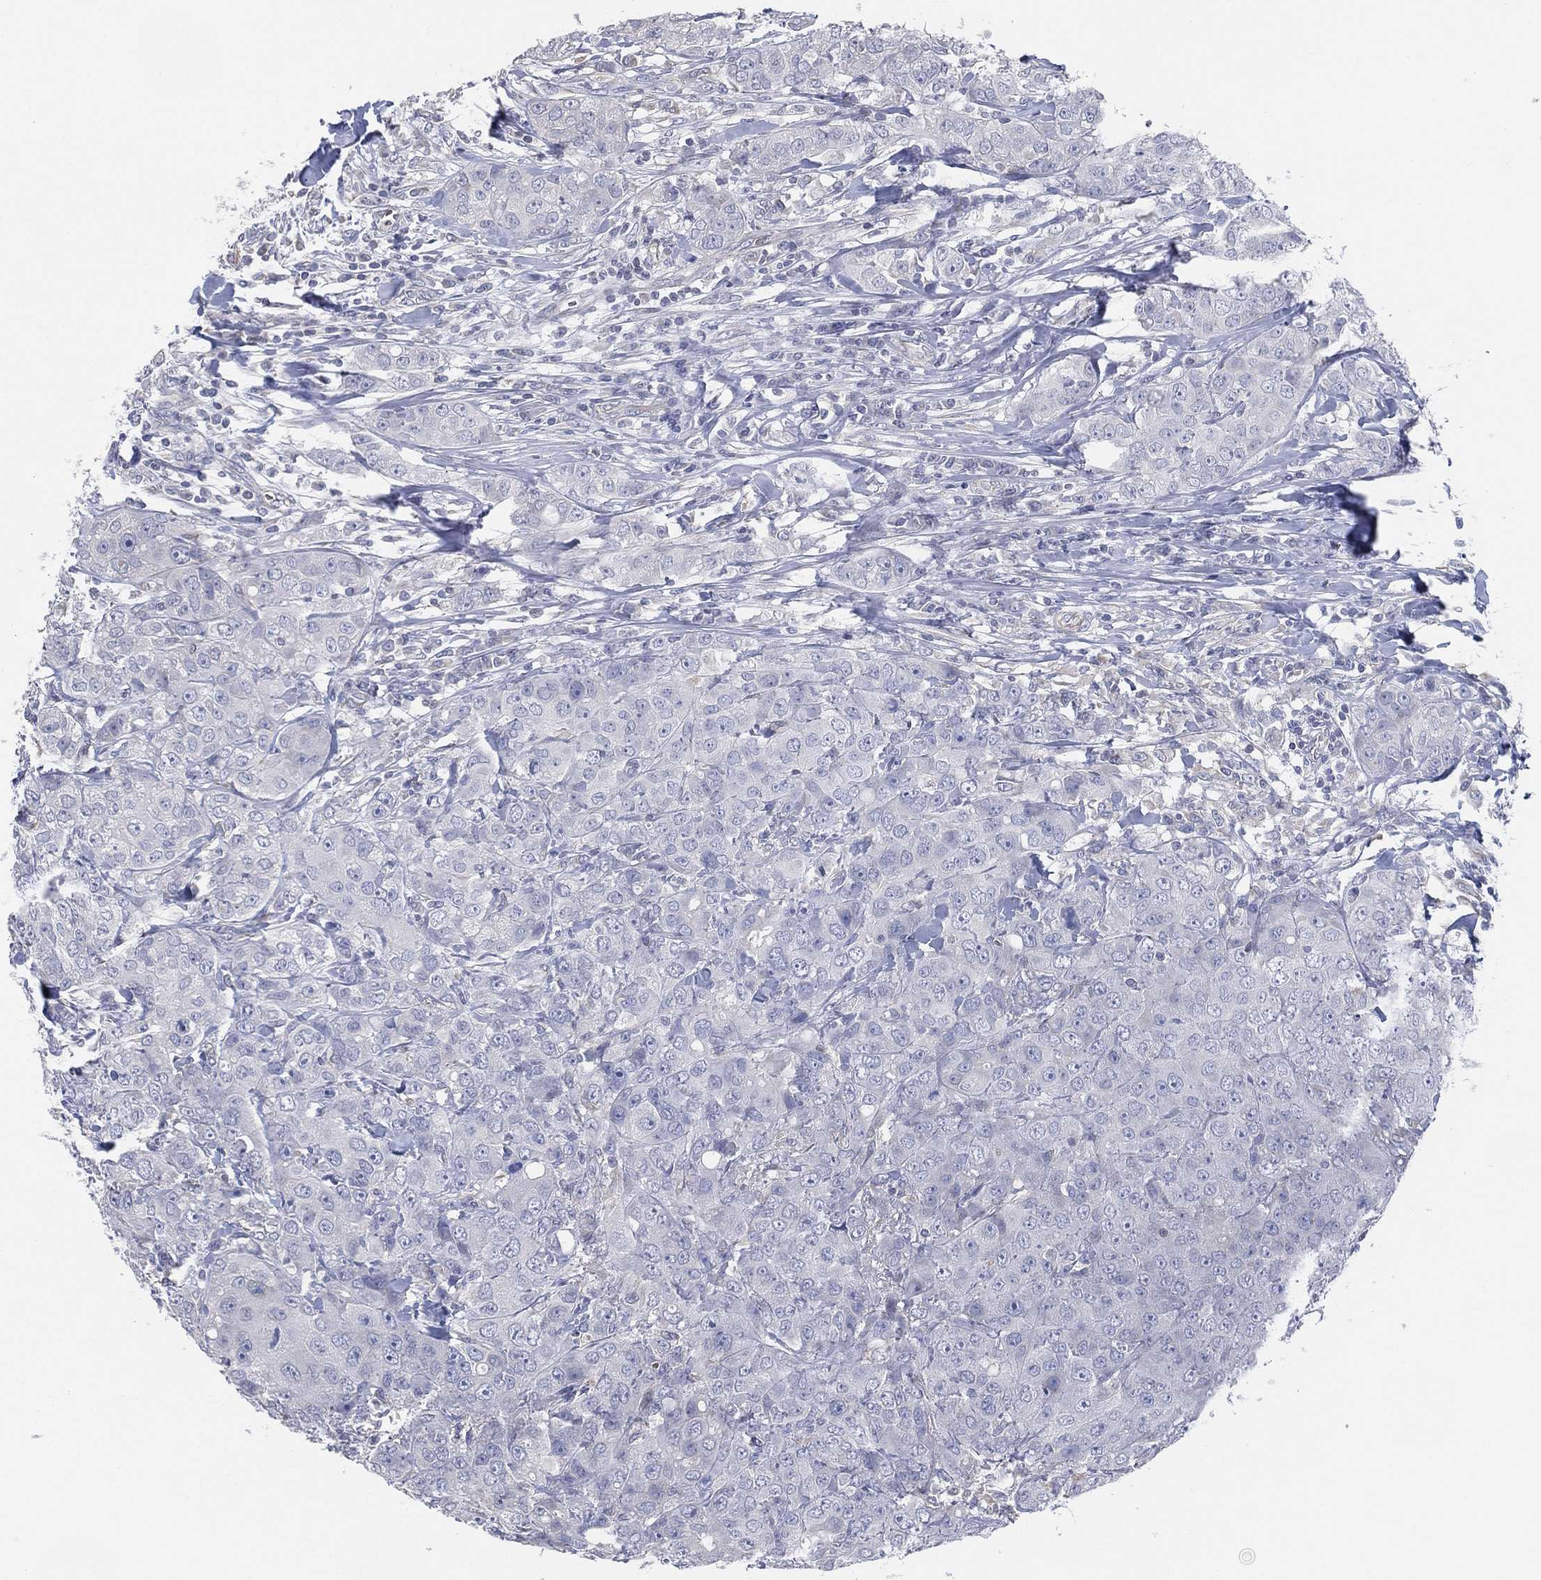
{"staining": {"intensity": "negative", "quantity": "none", "location": "none"}, "tissue": "breast cancer", "cell_type": "Tumor cells", "image_type": "cancer", "snomed": [{"axis": "morphology", "description": "Duct carcinoma"}, {"axis": "topography", "description": "Breast"}], "caption": "DAB (3,3'-diaminobenzidine) immunohistochemical staining of breast cancer displays no significant positivity in tumor cells.", "gene": "CFTR", "patient": {"sex": "female", "age": 43}}